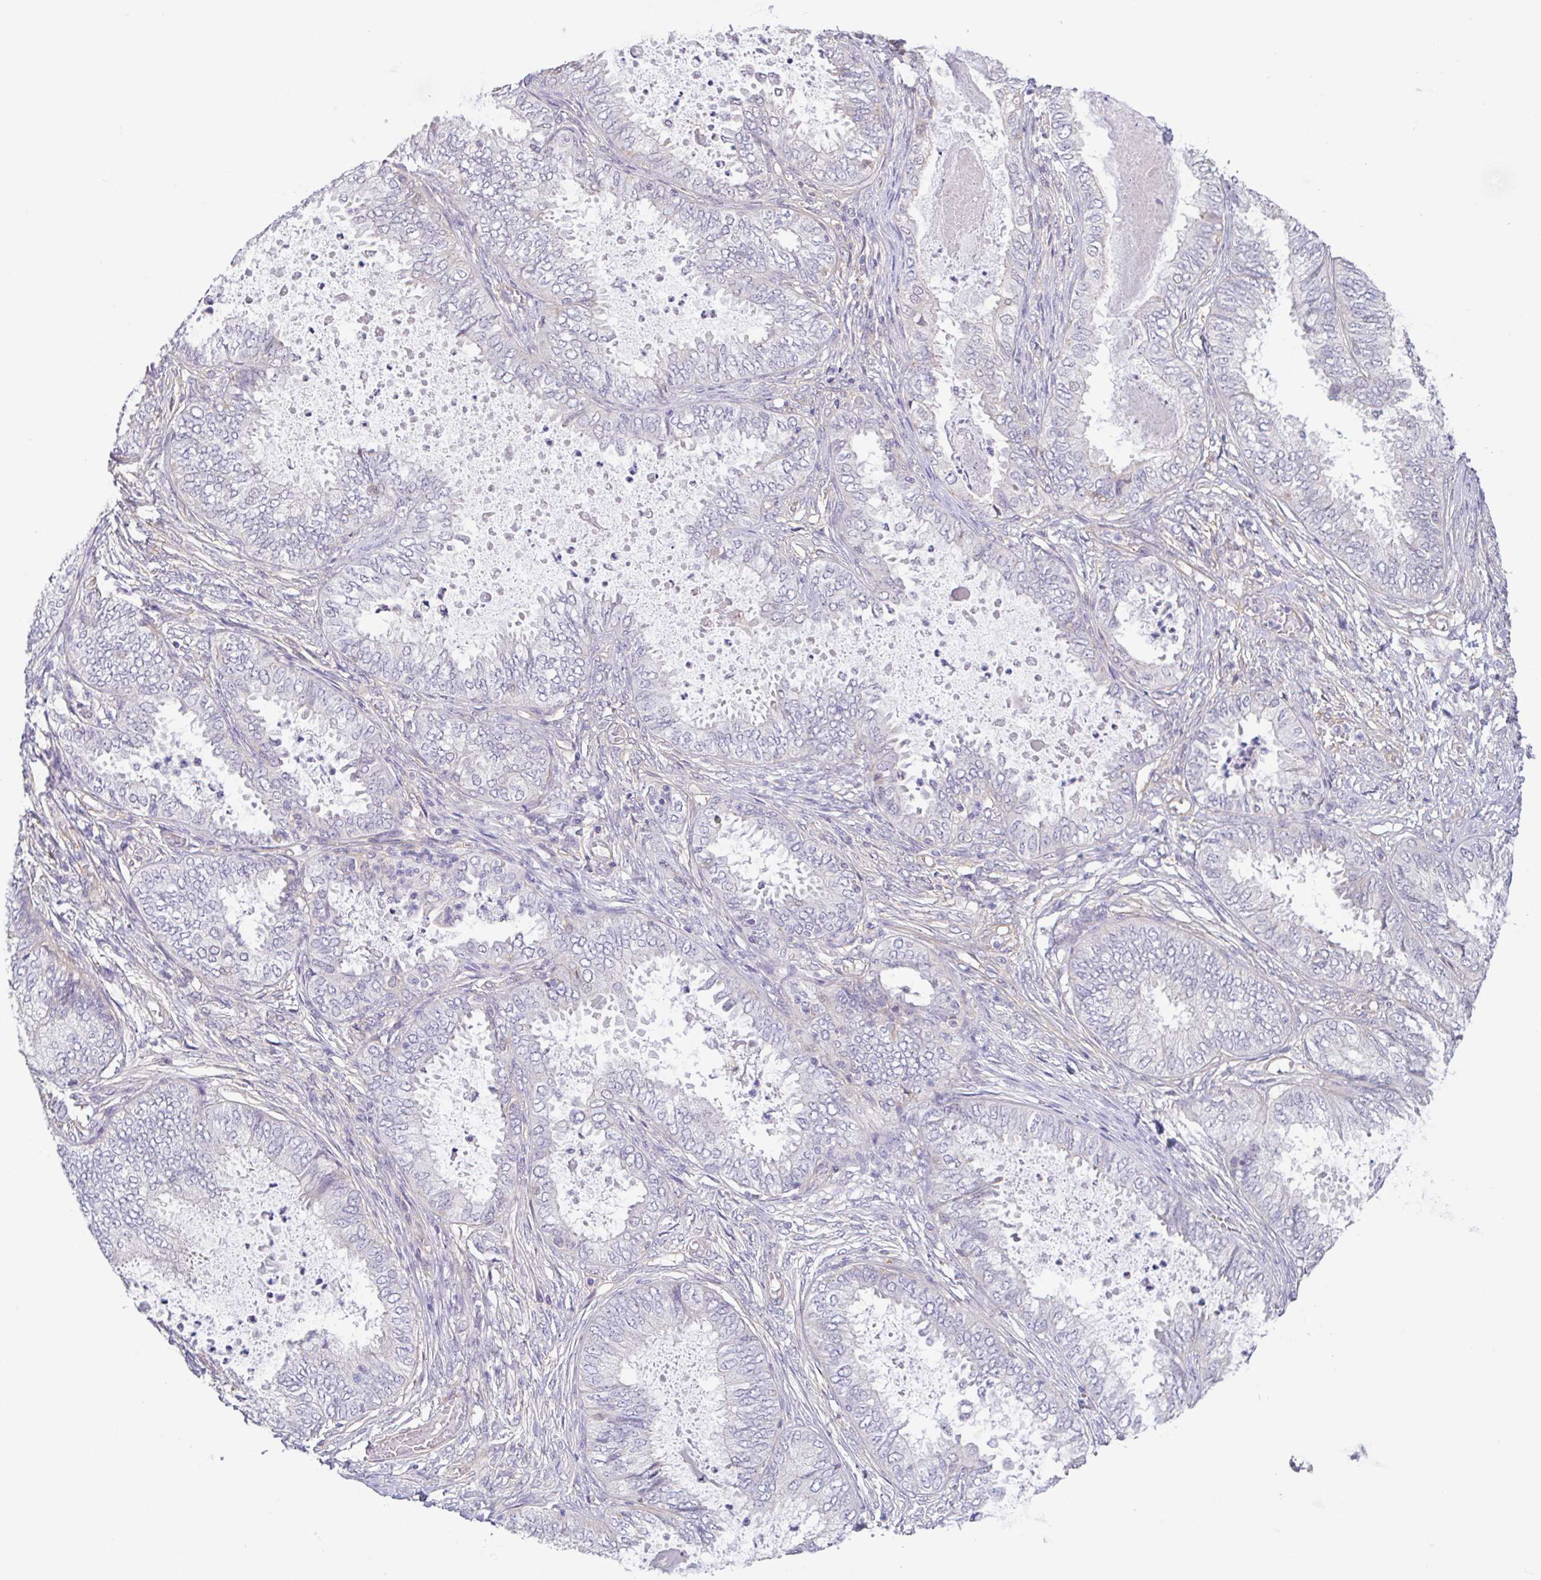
{"staining": {"intensity": "negative", "quantity": "none", "location": "none"}, "tissue": "ovarian cancer", "cell_type": "Tumor cells", "image_type": "cancer", "snomed": [{"axis": "morphology", "description": "Carcinoma, endometroid"}, {"axis": "topography", "description": "Ovary"}], "caption": "DAB immunohistochemical staining of ovarian cancer exhibits no significant positivity in tumor cells. (DAB immunohistochemistry visualized using brightfield microscopy, high magnification).", "gene": "PLCD4", "patient": {"sex": "female", "age": 70}}